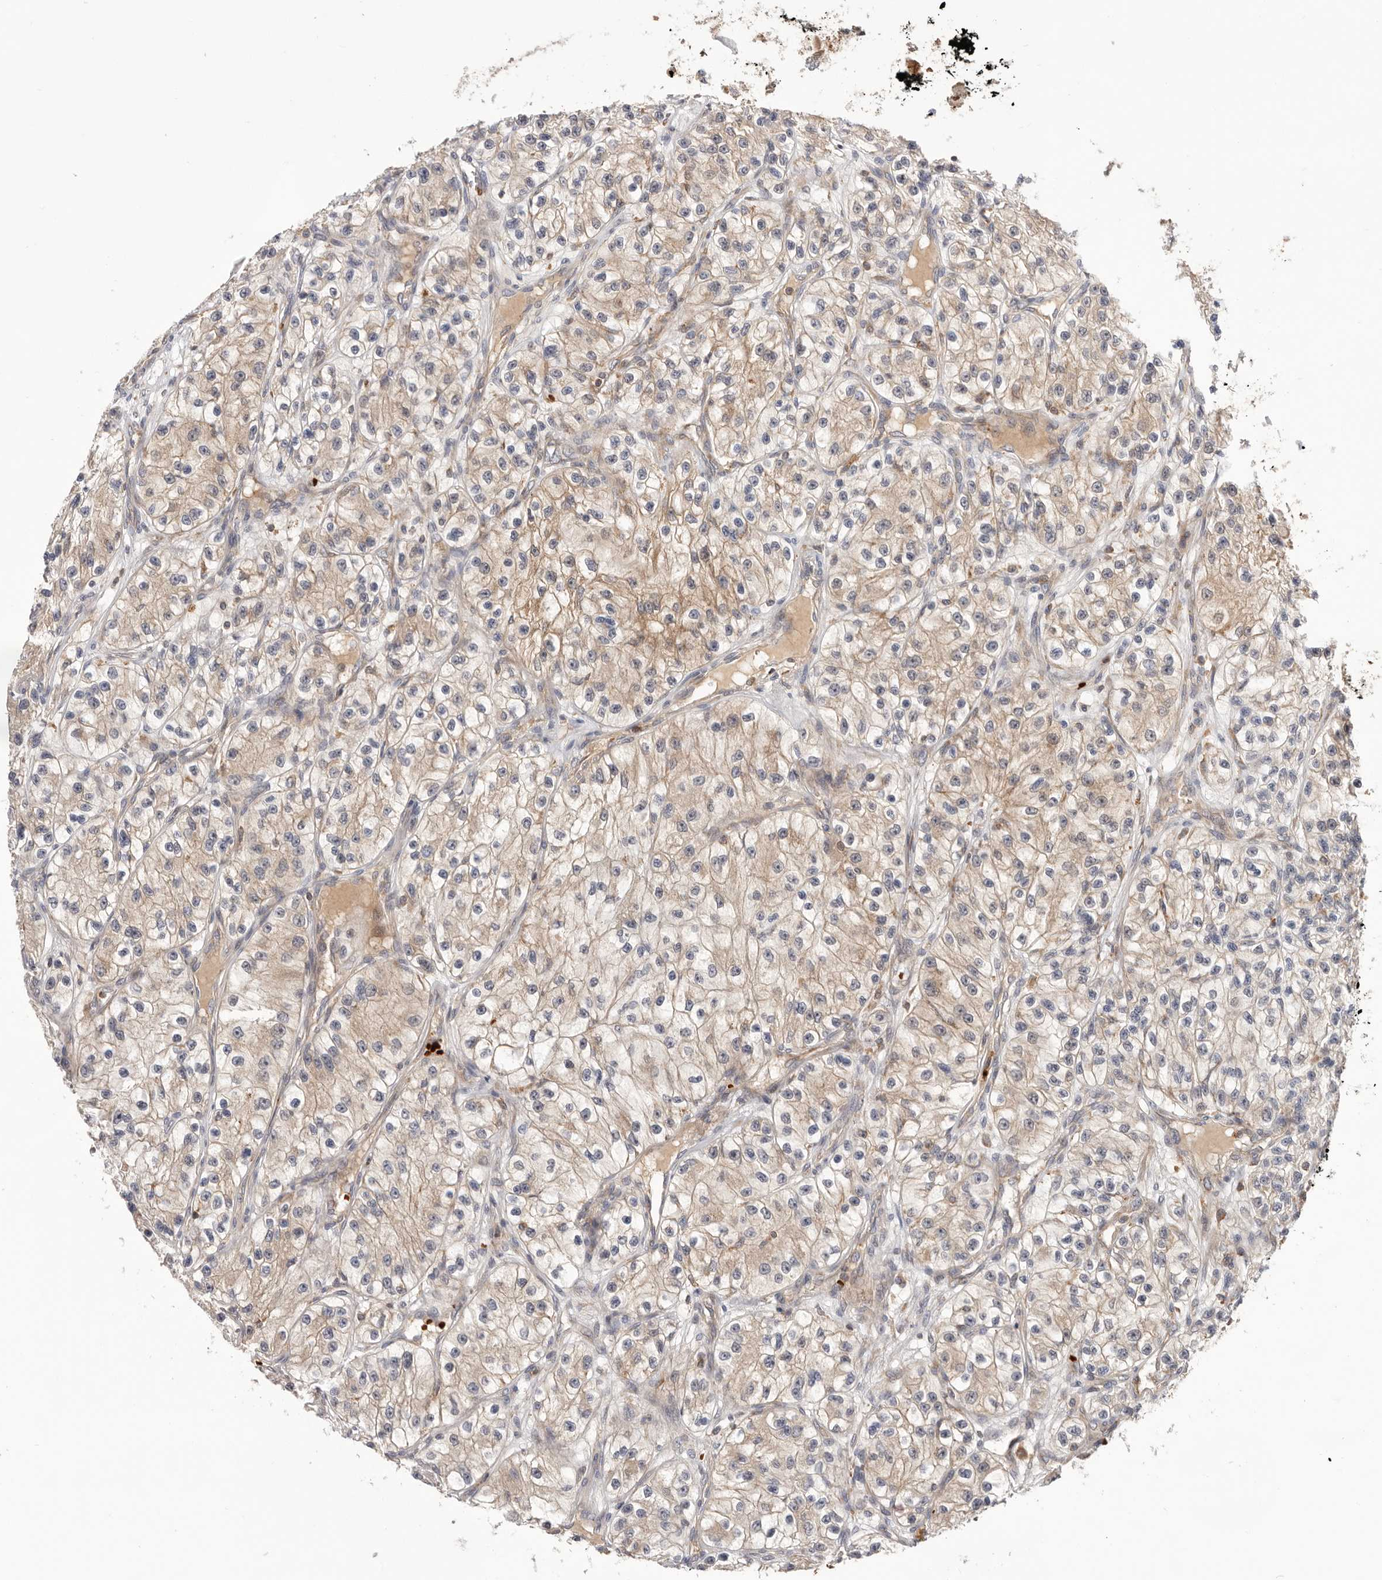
{"staining": {"intensity": "weak", "quantity": "<25%", "location": "cytoplasmic/membranous"}, "tissue": "renal cancer", "cell_type": "Tumor cells", "image_type": "cancer", "snomed": [{"axis": "morphology", "description": "Adenocarcinoma, NOS"}, {"axis": "topography", "description": "Kidney"}], "caption": "High power microscopy image of an immunohistochemistry (IHC) image of adenocarcinoma (renal), revealing no significant expression in tumor cells.", "gene": "RNF213", "patient": {"sex": "female", "age": 57}}